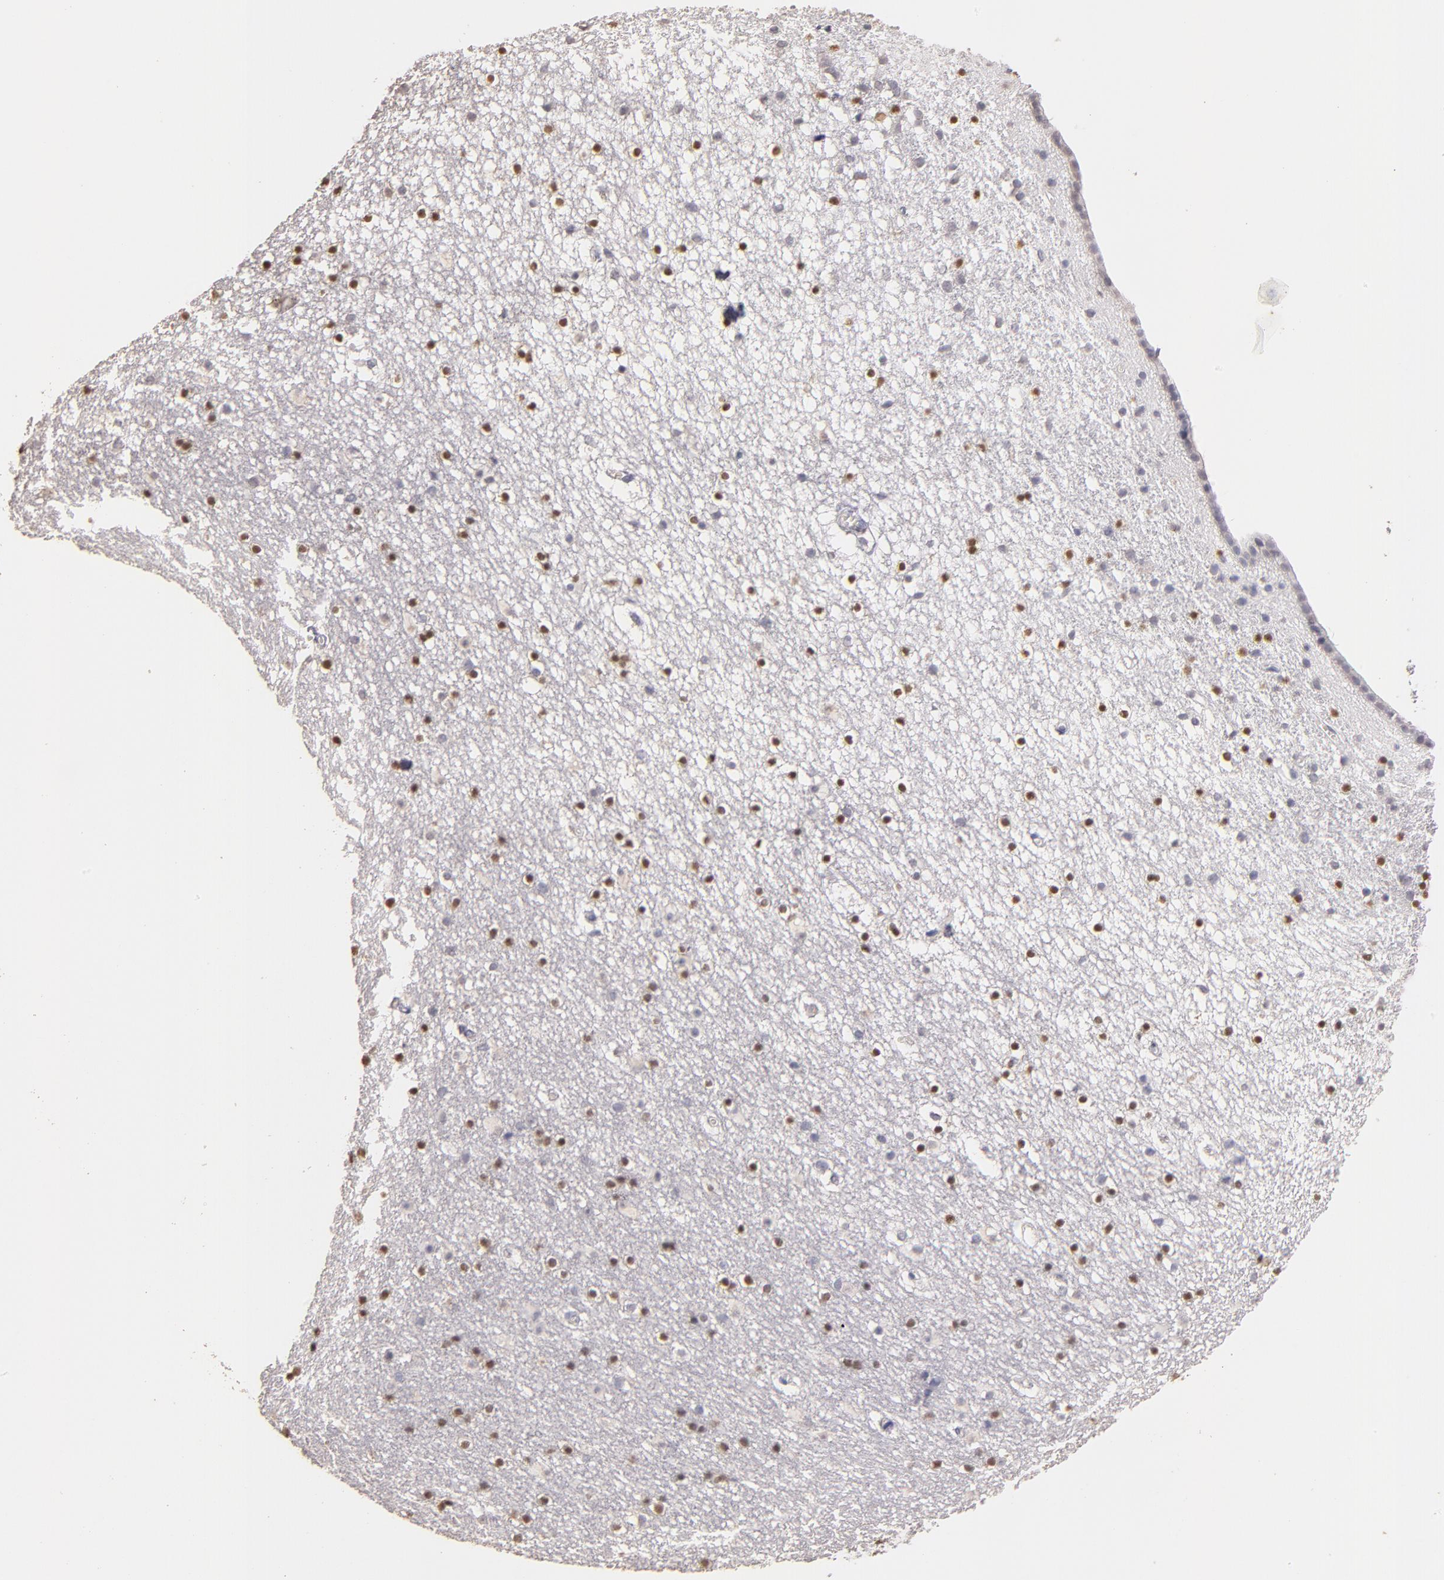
{"staining": {"intensity": "strong", "quantity": ">75%", "location": "nuclear"}, "tissue": "caudate", "cell_type": "Glial cells", "image_type": "normal", "snomed": [{"axis": "morphology", "description": "Normal tissue, NOS"}, {"axis": "topography", "description": "Lateral ventricle wall"}], "caption": "Strong nuclear protein expression is appreciated in about >75% of glial cells in caudate. (brown staining indicates protein expression, while blue staining denotes nuclei).", "gene": "SOX10", "patient": {"sex": "male", "age": 45}}